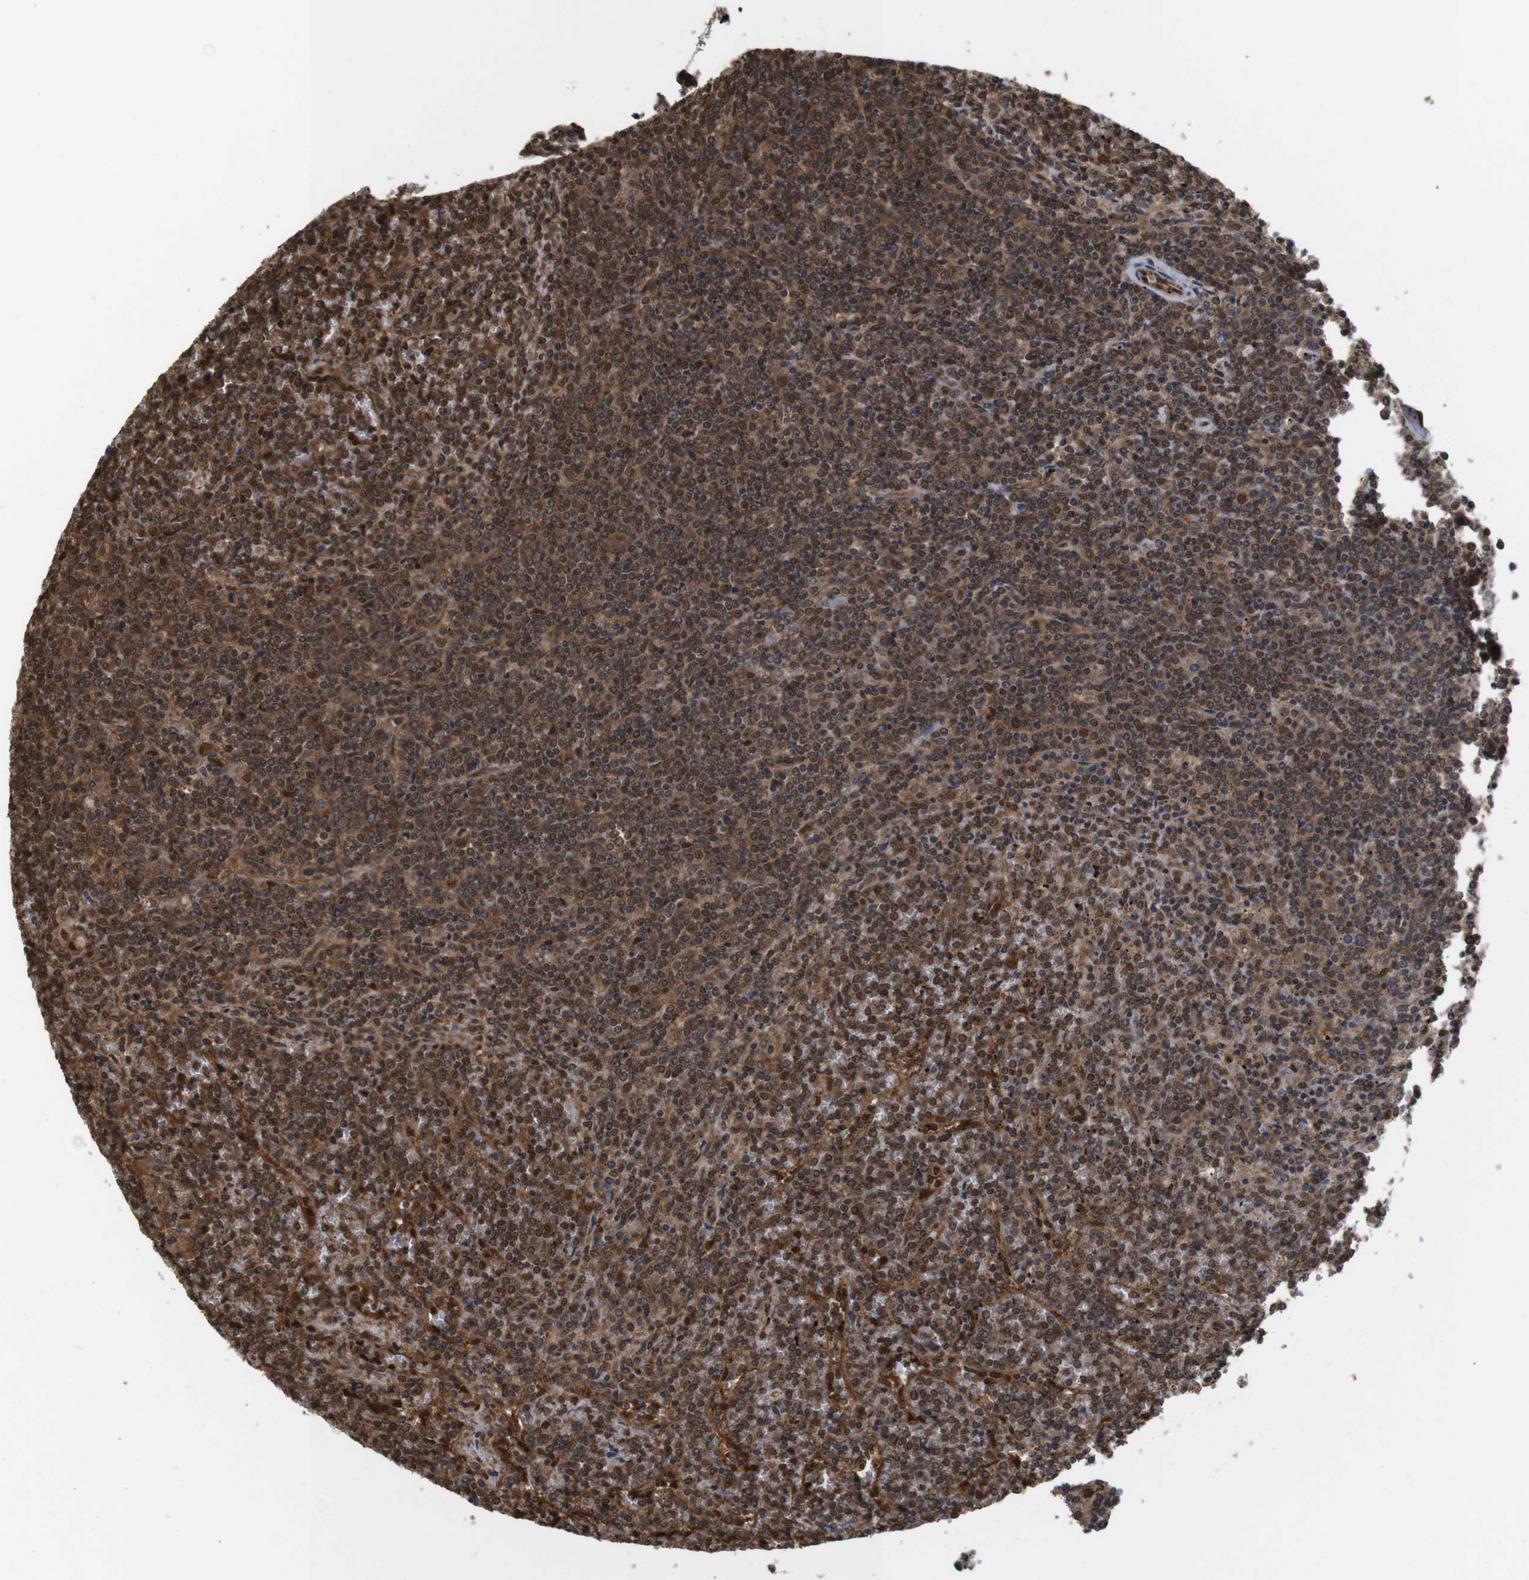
{"staining": {"intensity": "moderate", "quantity": ">75%", "location": "cytoplasmic/membranous,nuclear"}, "tissue": "lymphoma", "cell_type": "Tumor cells", "image_type": "cancer", "snomed": [{"axis": "morphology", "description": "Malignant lymphoma, non-Hodgkin's type, Low grade"}, {"axis": "topography", "description": "Spleen"}], "caption": "Human lymphoma stained with a protein marker displays moderate staining in tumor cells.", "gene": "YWHAG", "patient": {"sex": "female", "age": 19}}